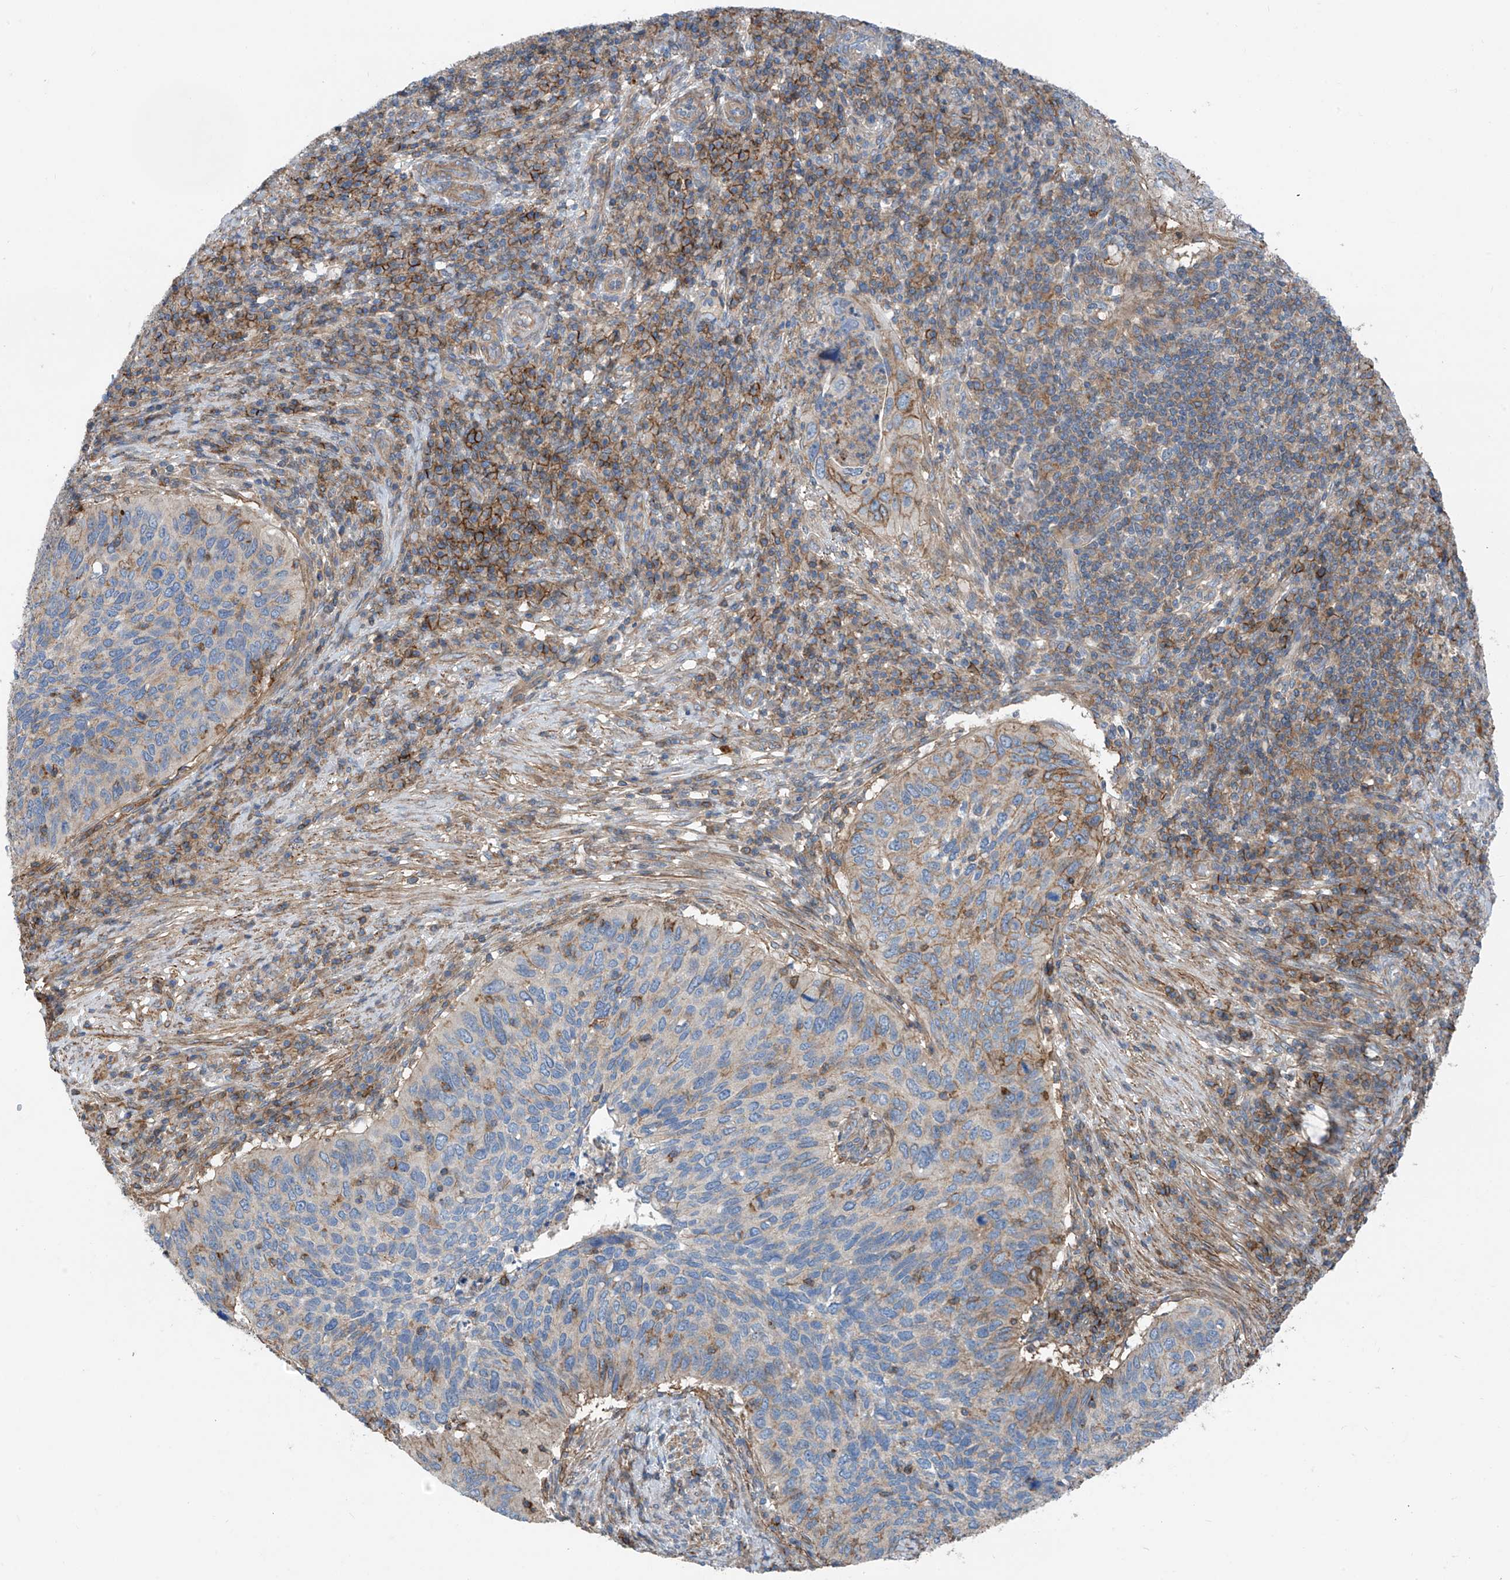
{"staining": {"intensity": "moderate", "quantity": "25%-75%", "location": "cytoplasmic/membranous"}, "tissue": "cervical cancer", "cell_type": "Tumor cells", "image_type": "cancer", "snomed": [{"axis": "morphology", "description": "Squamous cell carcinoma, NOS"}, {"axis": "topography", "description": "Cervix"}], "caption": "Brown immunohistochemical staining in cervical cancer (squamous cell carcinoma) reveals moderate cytoplasmic/membranous staining in about 25%-75% of tumor cells.", "gene": "SLC1A5", "patient": {"sex": "female", "age": 38}}